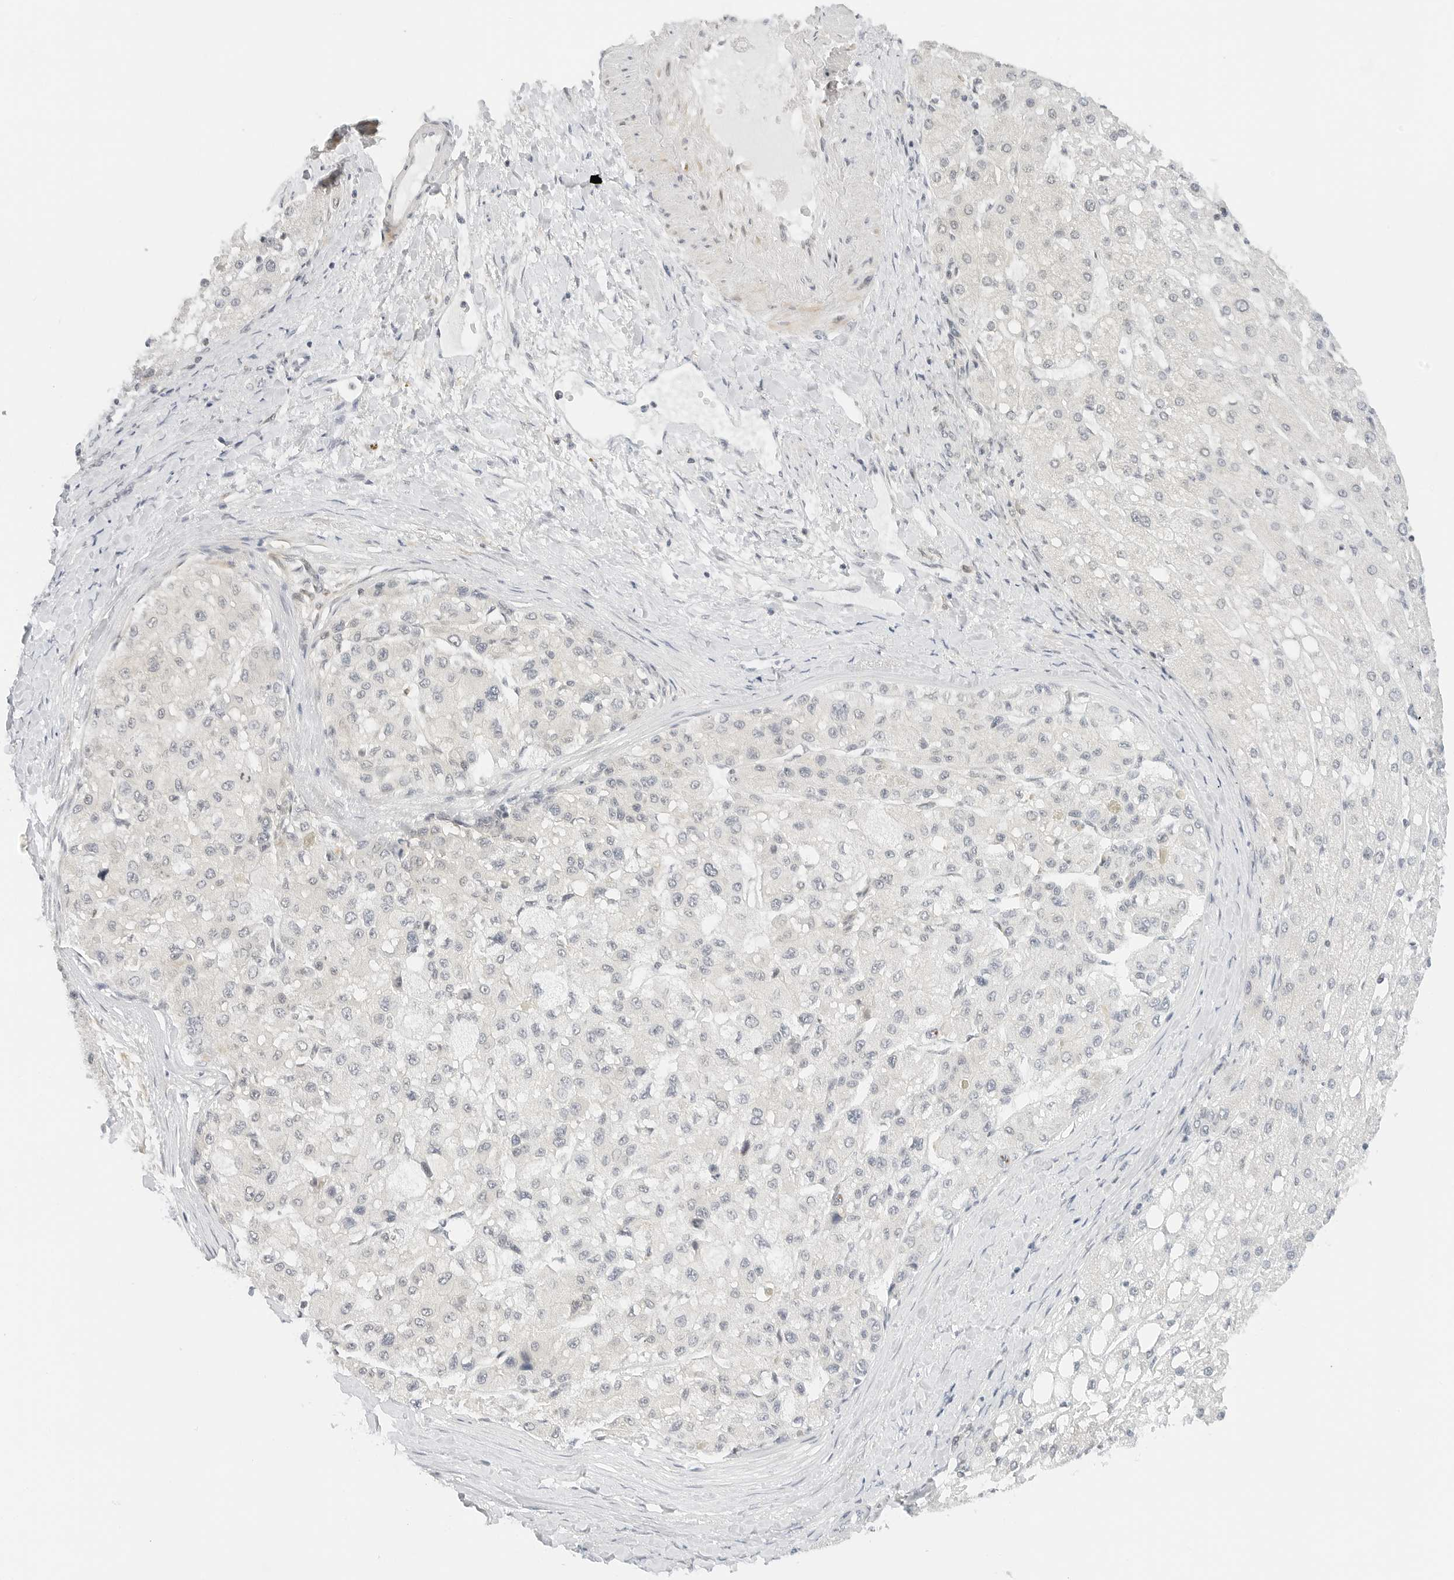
{"staining": {"intensity": "negative", "quantity": "none", "location": "none"}, "tissue": "liver cancer", "cell_type": "Tumor cells", "image_type": "cancer", "snomed": [{"axis": "morphology", "description": "Carcinoma, Hepatocellular, NOS"}, {"axis": "topography", "description": "Liver"}], "caption": "DAB immunohistochemical staining of human liver cancer reveals no significant positivity in tumor cells.", "gene": "NEO1", "patient": {"sex": "male", "age": 80}}